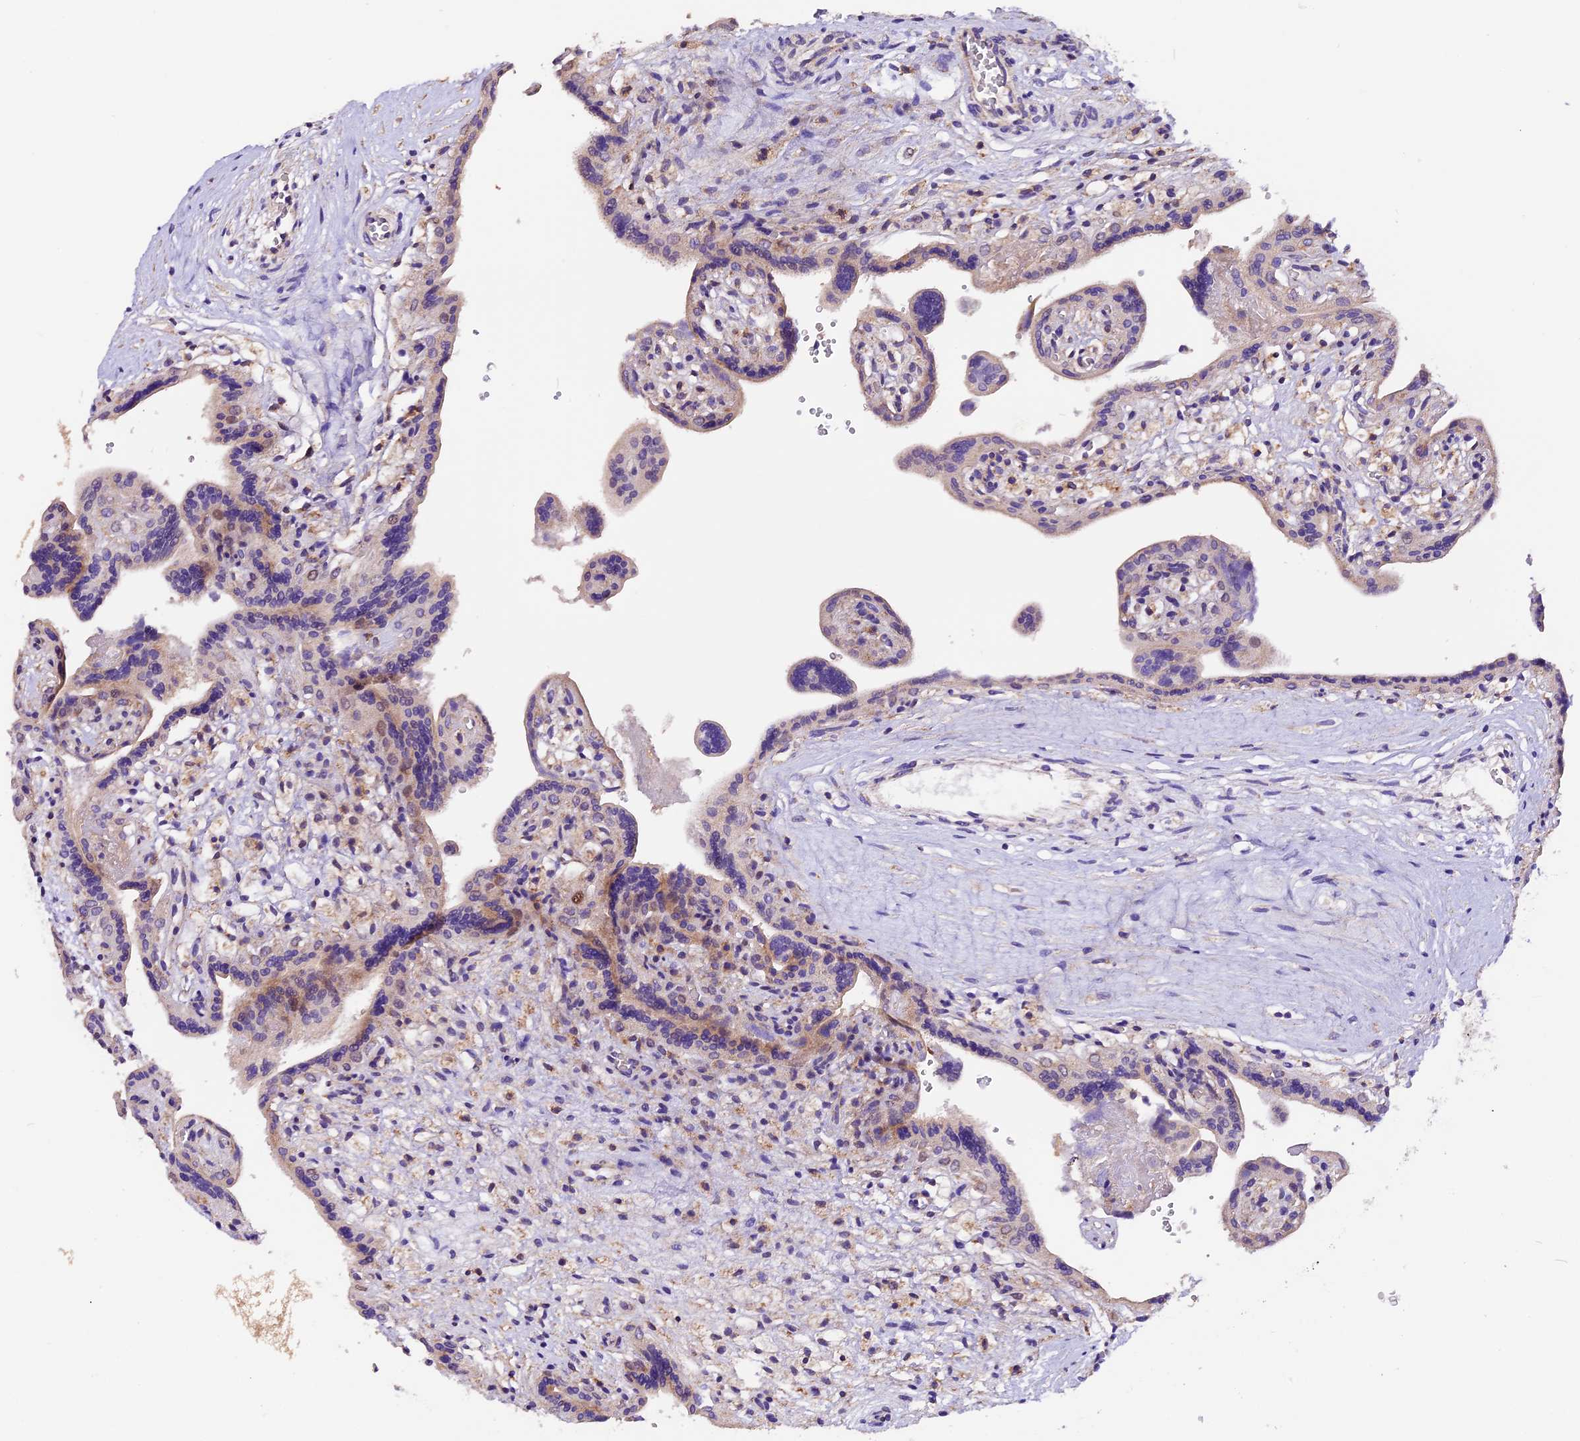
{"staining": {"intensity": "weak", "quantity": "<25%", "location": "cytoplasmic/membranous"}, "tissue": "placenta", "cell_type": "Trophoblastic cells", "image_type": "normal", "snomed": [{"axis": "morphology", "description": "Normal tissue, NOS"}, {"axis": "topography", "description": "Placenta"}], "caption": "IHC histopathology image of normal human placenta stained for a protein (brown), which displays no expression in trophoblastic cells.", "gene": "DDX28", "patient": {"sex": "female", "age": 37}}